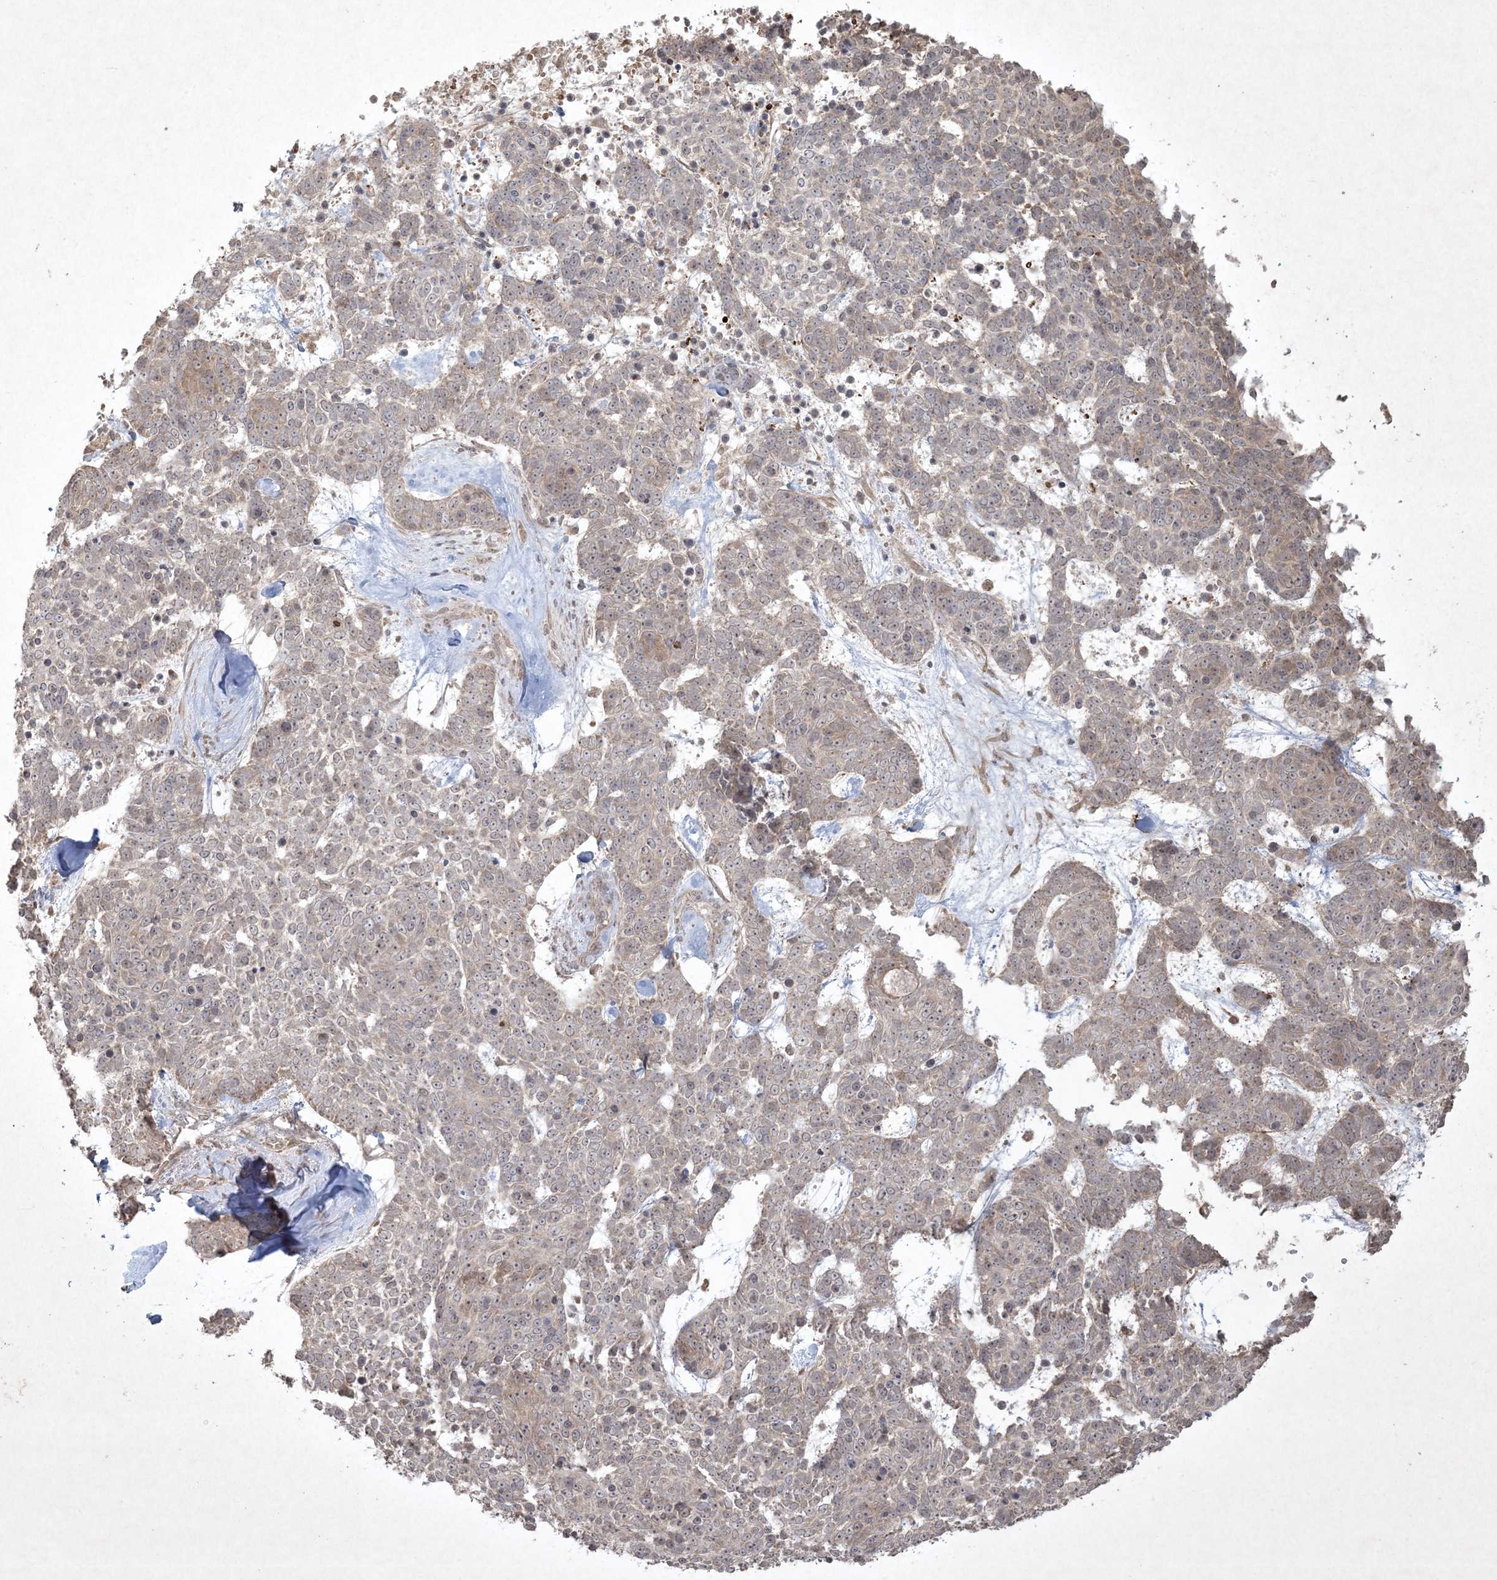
{"staining": {"intensity": "weak", "quantity": ">75%", "location": "nuclear"}, "tissue": "skin cancer", "cell_type": "Tumor cells", "image_type": "cancer", "snomed": [{"axis": "morphology", "description": "Basal cell carcinoma"}, {"axis": "topography", "description": "Skin"}], "caption": "Human basal cell carcinoma (skin) stained with a brown dye exhibits weak nuclear positive staining in about >75% of tumor cells.", "gene": "NRBP2", "patient": {"sex": "female", "age": 81}}